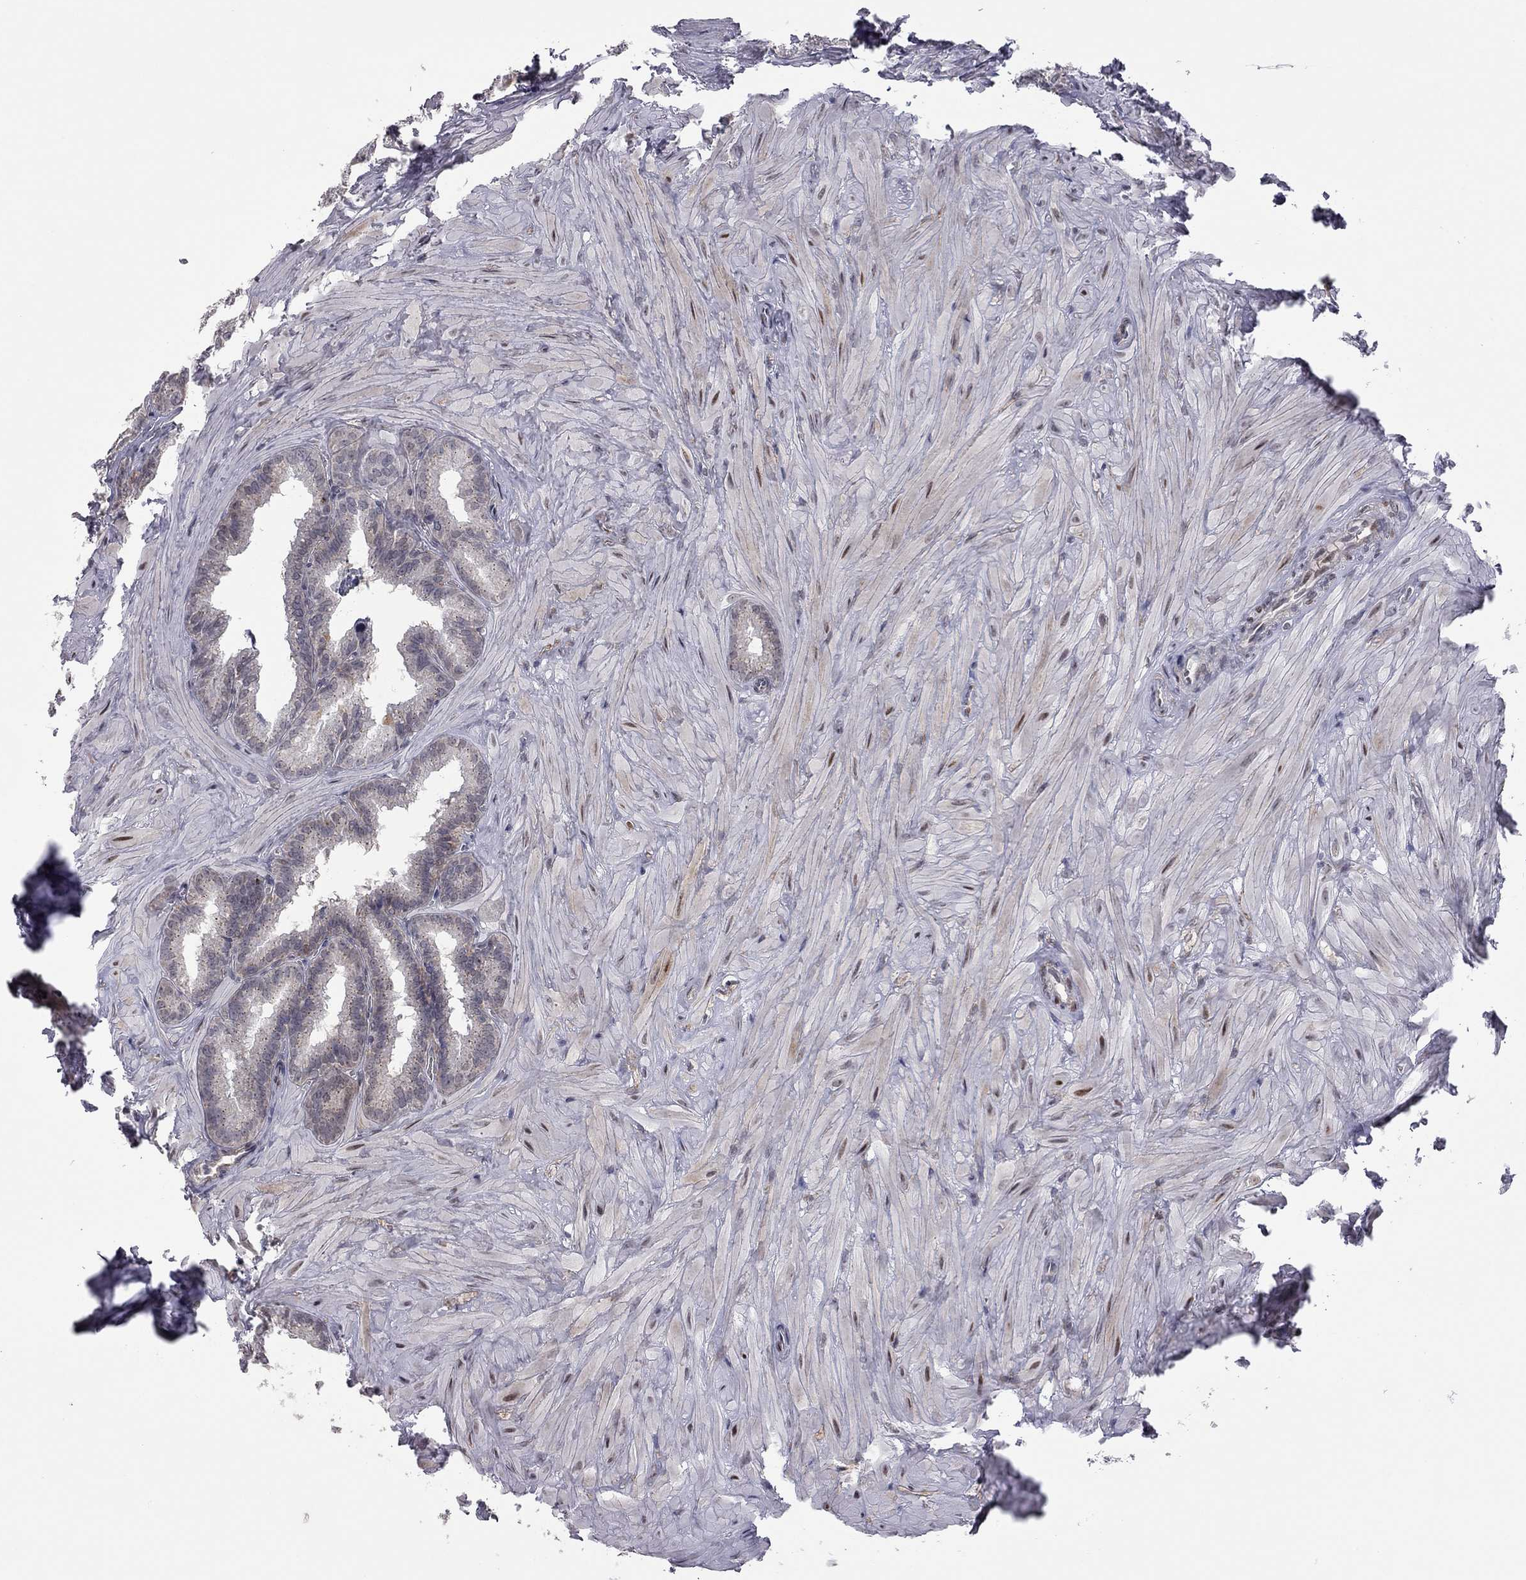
{"staining": {"intensity": "negative", "quantity": "none", "location": "none"}, "tissue": "seminal vesicle", "cell_type": "Glandular cells", "image_type": "normal", "snomed": [{"axis": "morphology", "description": "Normal tissue, NOS"}, {"axis": "topography", "description": "Seminal veicle"}], "caption": "This image is of unremarkable seminal vesicle stained with immunohistochemistry (IHC) to label a protein in brown with the nuclei are counter-stained blue. There is no staining in glandular cells.", "gene": "MC3R", "patient": {"sex": "male", "age": 37}}